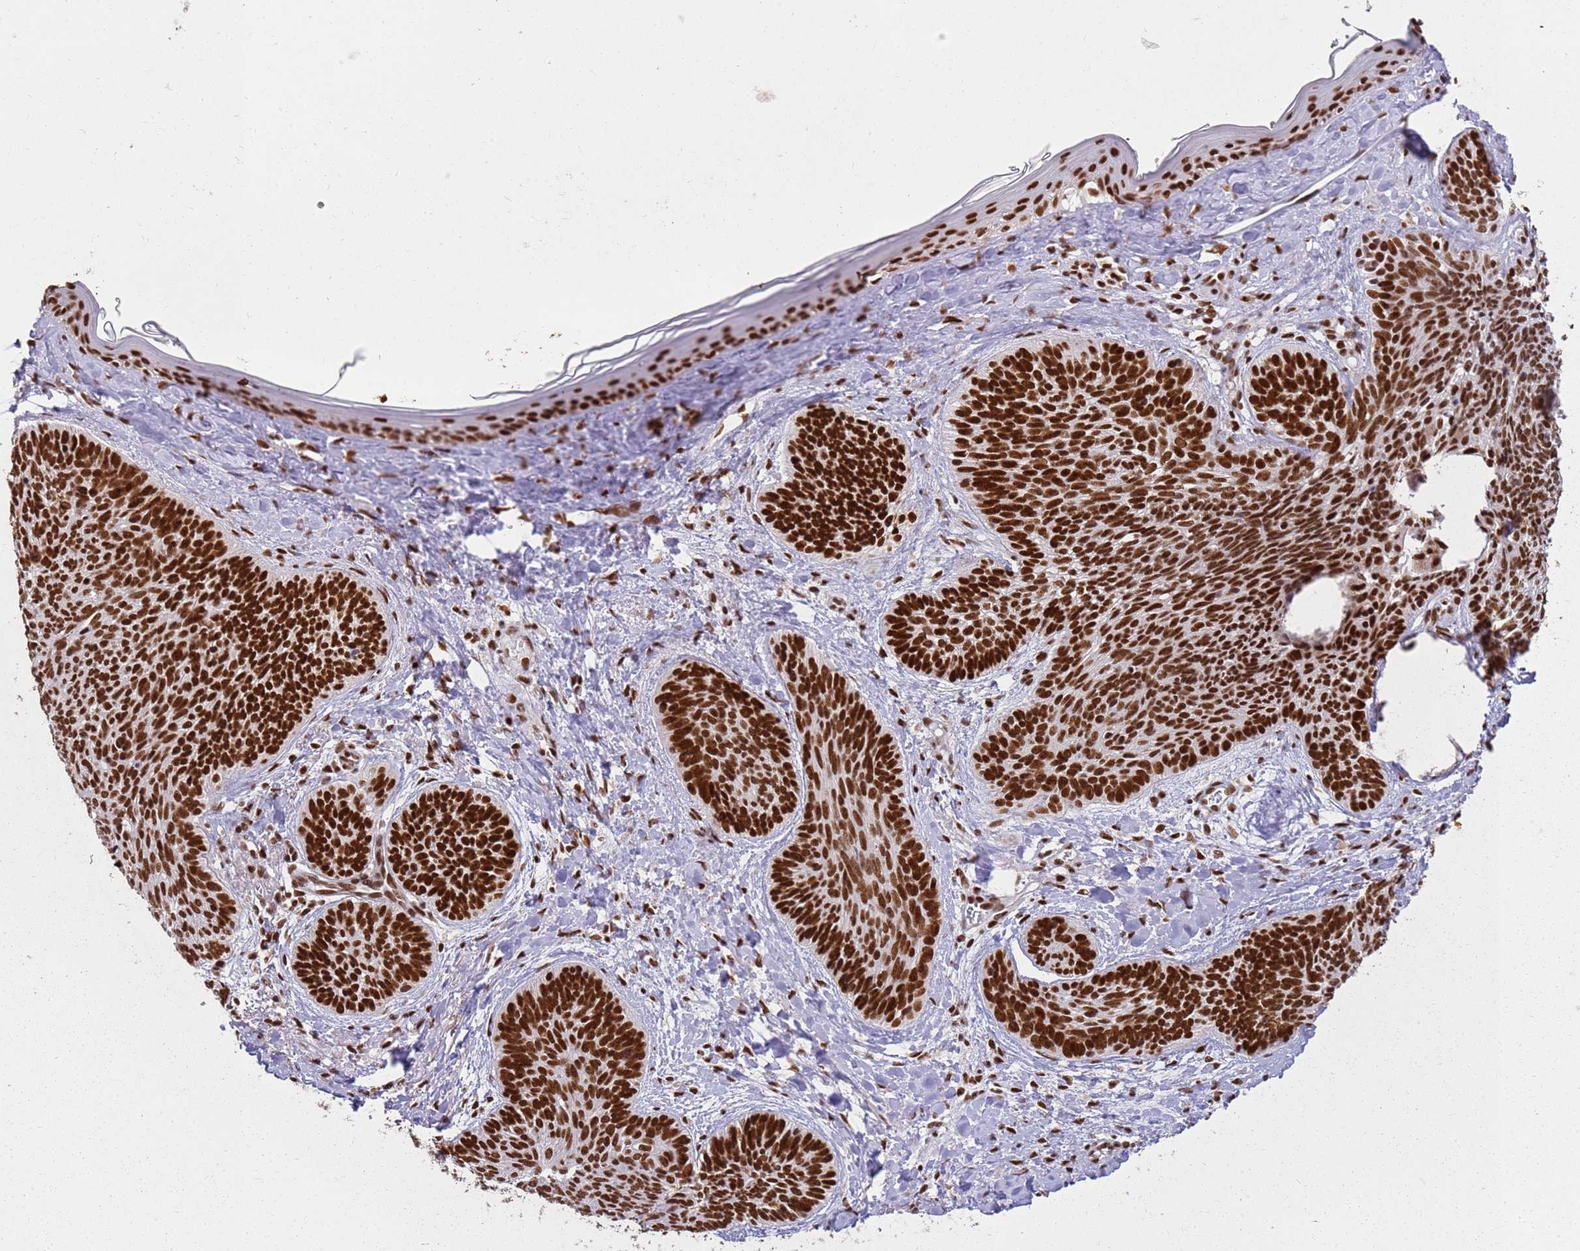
{"staining": {"intensity": "strong", "quantity": ">75%", "location": "nuclear"}, "tissue": "skin cancer", "cell_type": "Tumor cells", "image_type": "cancer", "snomed": [{"axis": "morphology", "description": "Basal cell carcinoma"}, {"axis": "topography", "description": "Skin"}], "caption": "Skin cancer stained with immunohistochemistry (IHC) demonstrates strong nuclear staining in about >75% of tumor cells.", "gene": "TENT4A", "patient": {"sex": "female", "age": 81}}